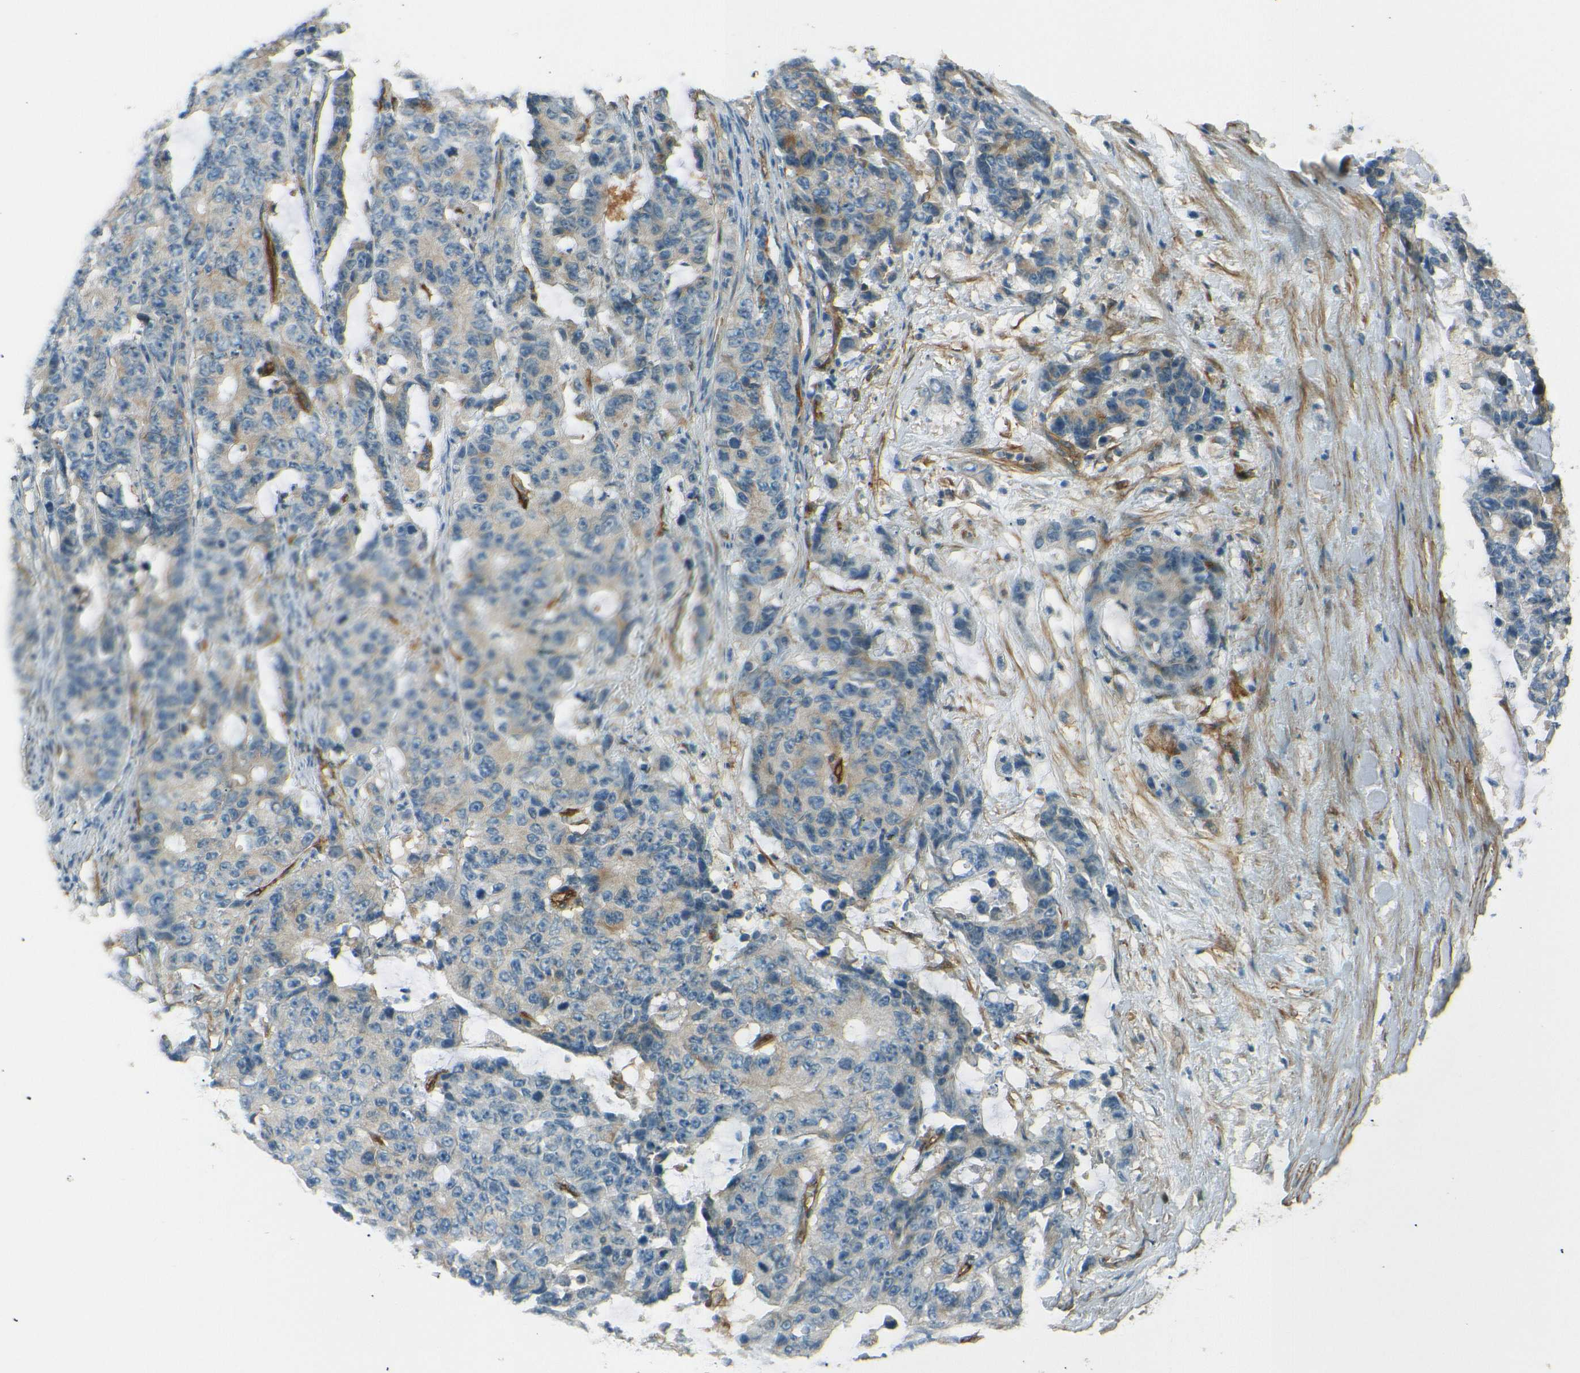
{"staining": {"intensity": "moderate", "quantity": ">75%", "location": "cytoplasmic/membranous"}, "tissue": "colorectal cancer", "cell_type": "Tumor cells", "image_type": "cancer", "snomed": [{"axis": "morphology", "description": "Adenocarcinoma, NOS"}, {"axis": "topography", "description": "Colon"}], "caption": "High-power microscopy captured an IHC micrograph of colorectal cancer, revealing moderate cytoplasmic/membranous positivity in approximately >75% of tumor cells.", "gene": "ENTPD1", "patient": {"sex": "female", "age": 86}}